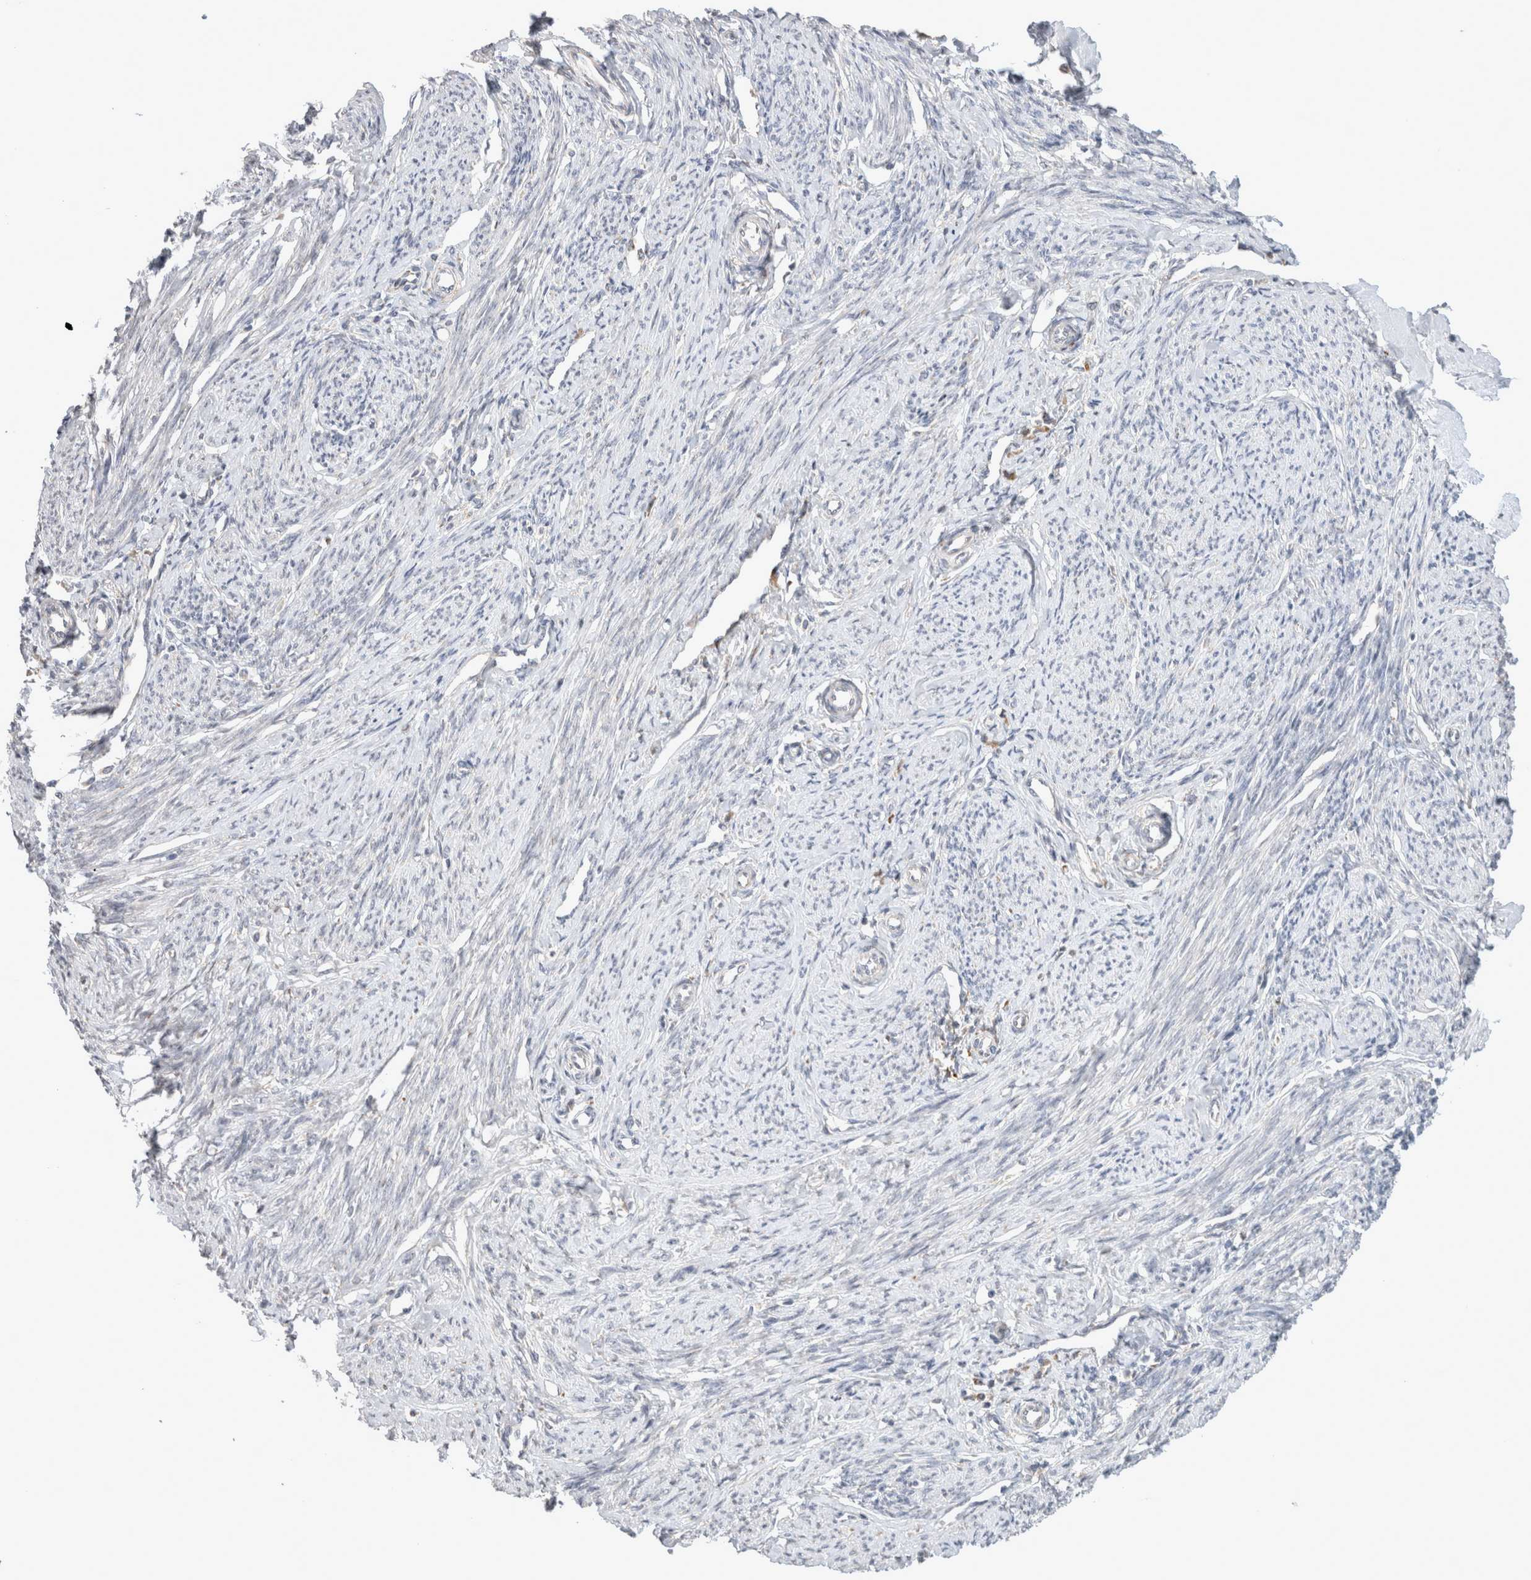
{"staining": {"intensity": "weak", "quantity": "<25%", "location": "cytoplasmic/membranous"}, "tissue": "endometrium", "cell_type": "Cells in endometrial stroma", "image_type": "normal", "snomed": [{"axis": "morphology", "description": "Normal tissue, NOS"}, {"axis": "topography", "description": "Endometrium"}], "caption": "Endometrium stained for a protein using immunohistochemistry exhibits no staining cells in endometrial stroma.", "gene": "TRMT9B", "patient": {"sex": "female", "age": 56}}